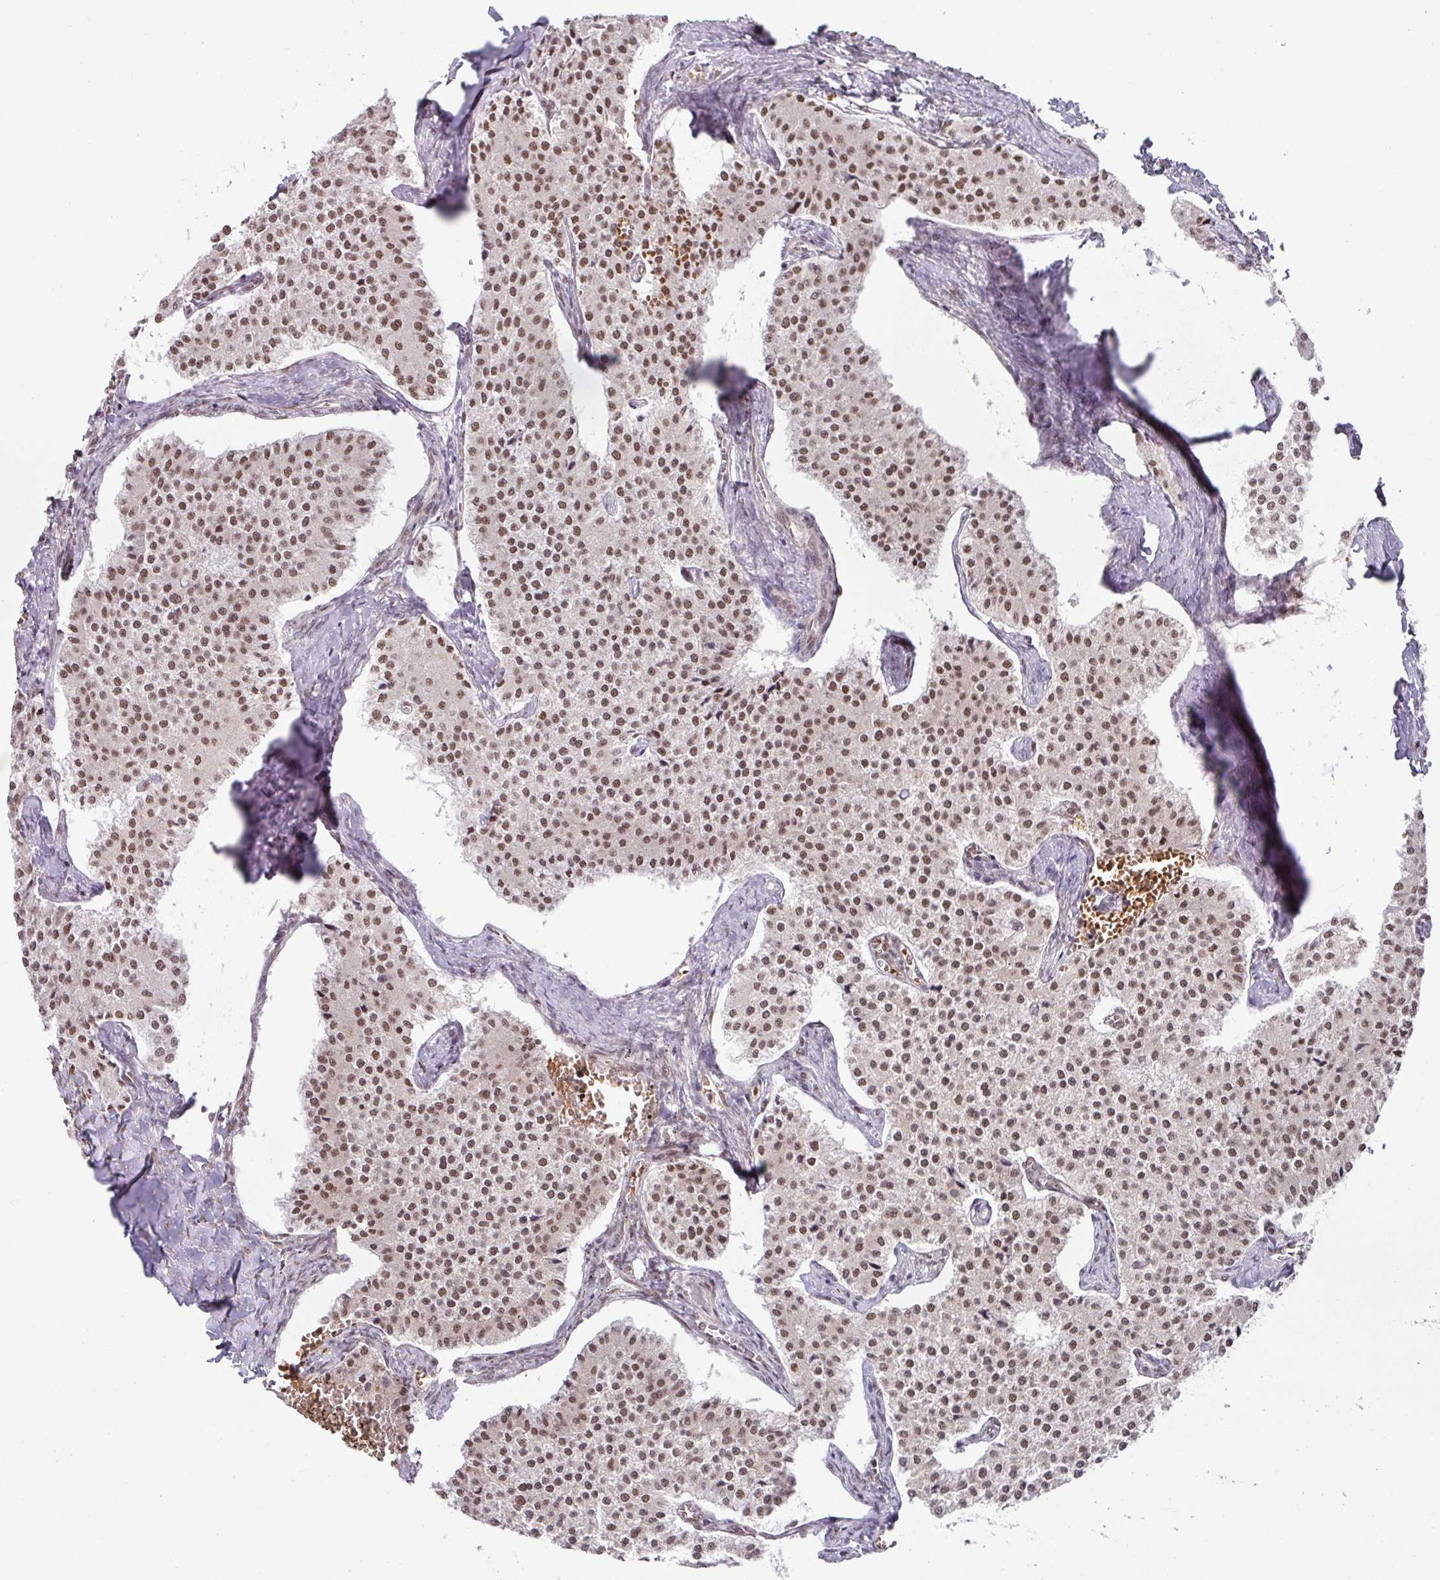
{"staining": {"intensity": "moderate", "quantity": "25%-75%", "location": "nuclear"}, "tissue": "carcinoid", "cell_type": "Tumor cells", "image_type": "cancer", "snomed": [{"axis": "morphology", "description": "Carcinoid, malignant, NOS"}, {"axis": "topography", "description": "Colon"}], "caption": "Protein staining shows moderate nuclear staining in approximately 25%-75% of tumor cells in carcinoid.", "gene": "NCOA5", "patient": {"sex": "female", "age": 52}}